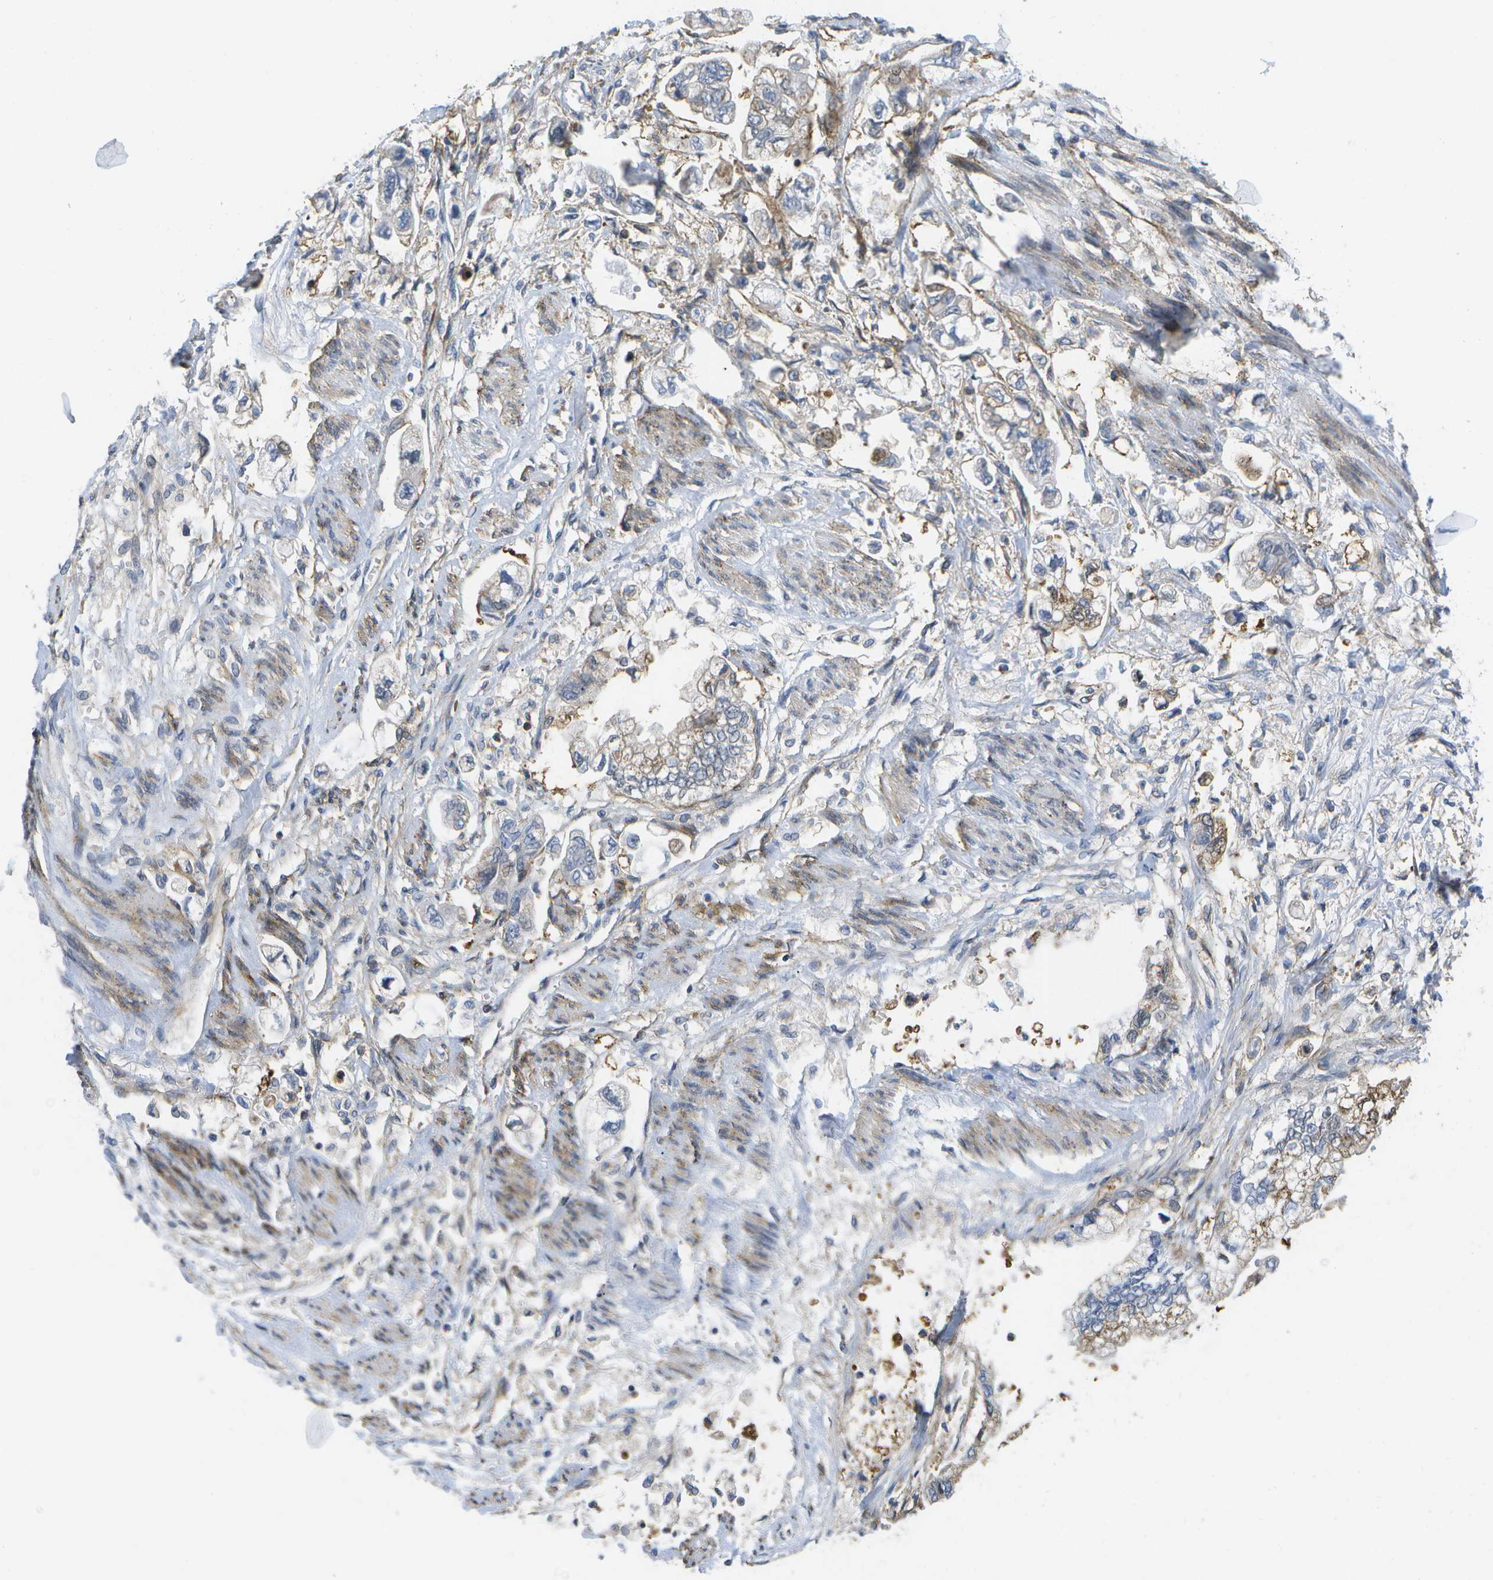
{"staining": {"intensity": "weak", "quantity": "<25%", "location": "cytoplasmic/membranous"}, "tissue": "stomach cancer", "cell_type": "Tumor cells", "image_type": "cancer", "snomed": [{"axis": "morphology", "description": "Normal tissue, NOS"}, {"axis": "morphology", "description": "Adenocarcinoma, NOS"}, {"axis": "topography", "description": "Stomach"}], "caption": "IHC micrograph of neoplastic tissue: stomach cancer (adenocarcinoma) stained with DAB (3,3'-diaminobenzidine) displays no significant protein staining in tumor cells.", "gene": "BST2", "patient": {"sex": "male", "age": 62}}